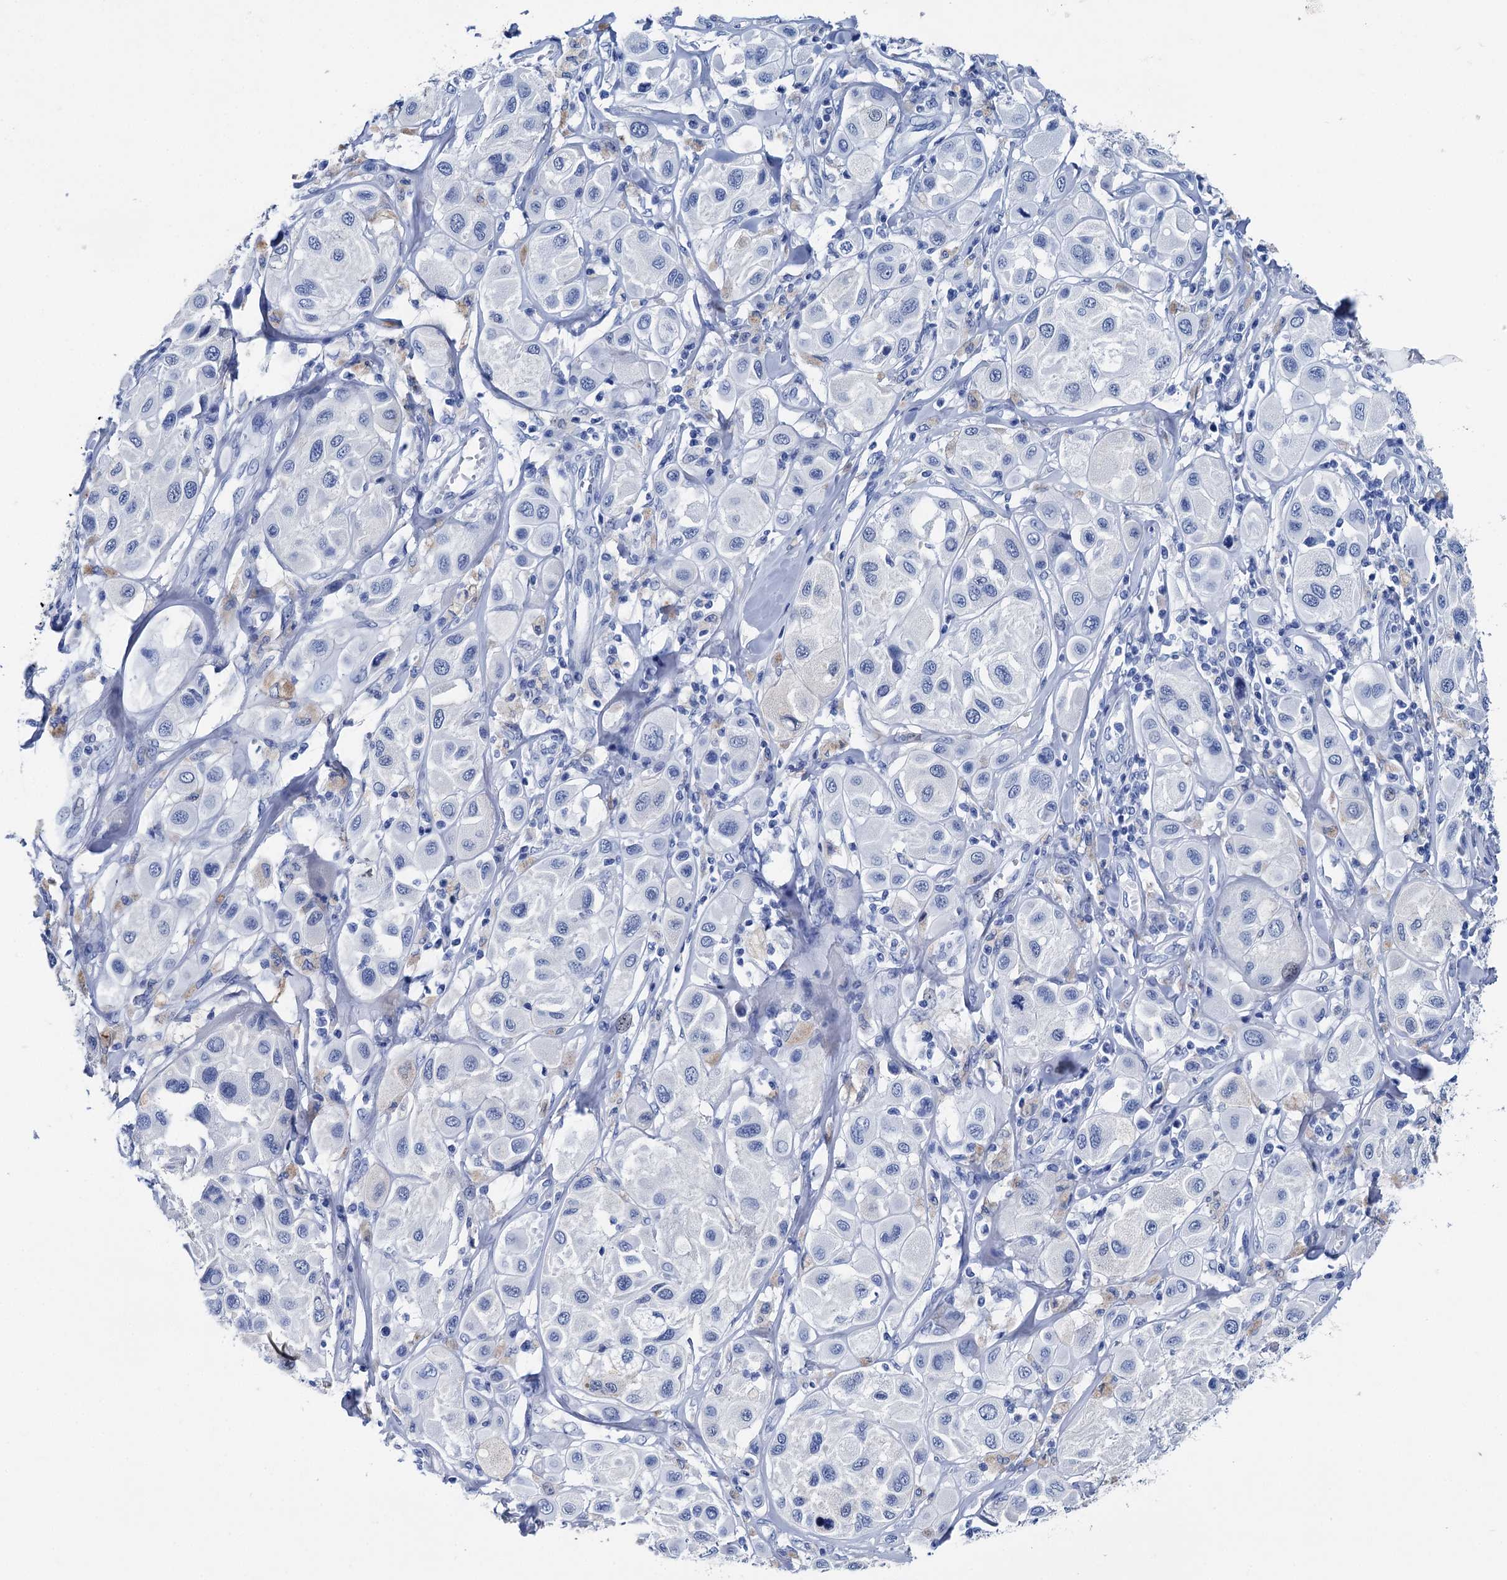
{"staining": {"intensity": "negative", "quantity": "none", "location": "none"}, "tissue": "melanoma", "cell_type": "Tumor cells", "image_type": "cancer", "snomed": [{"axis": "morphology", "description": "Malignant melanoma, Metastatic site"}, {"axis": "topography", "description": "Skin"}], "caption": "This histopathology image is of melanoma stained with immunohistochemistry to label a protein in brown with the nuclei are counter-stained blue. There is no expression in tumor cells.", "gene": "BRINP1", "patient": {"sex": "male", "age": 41}}